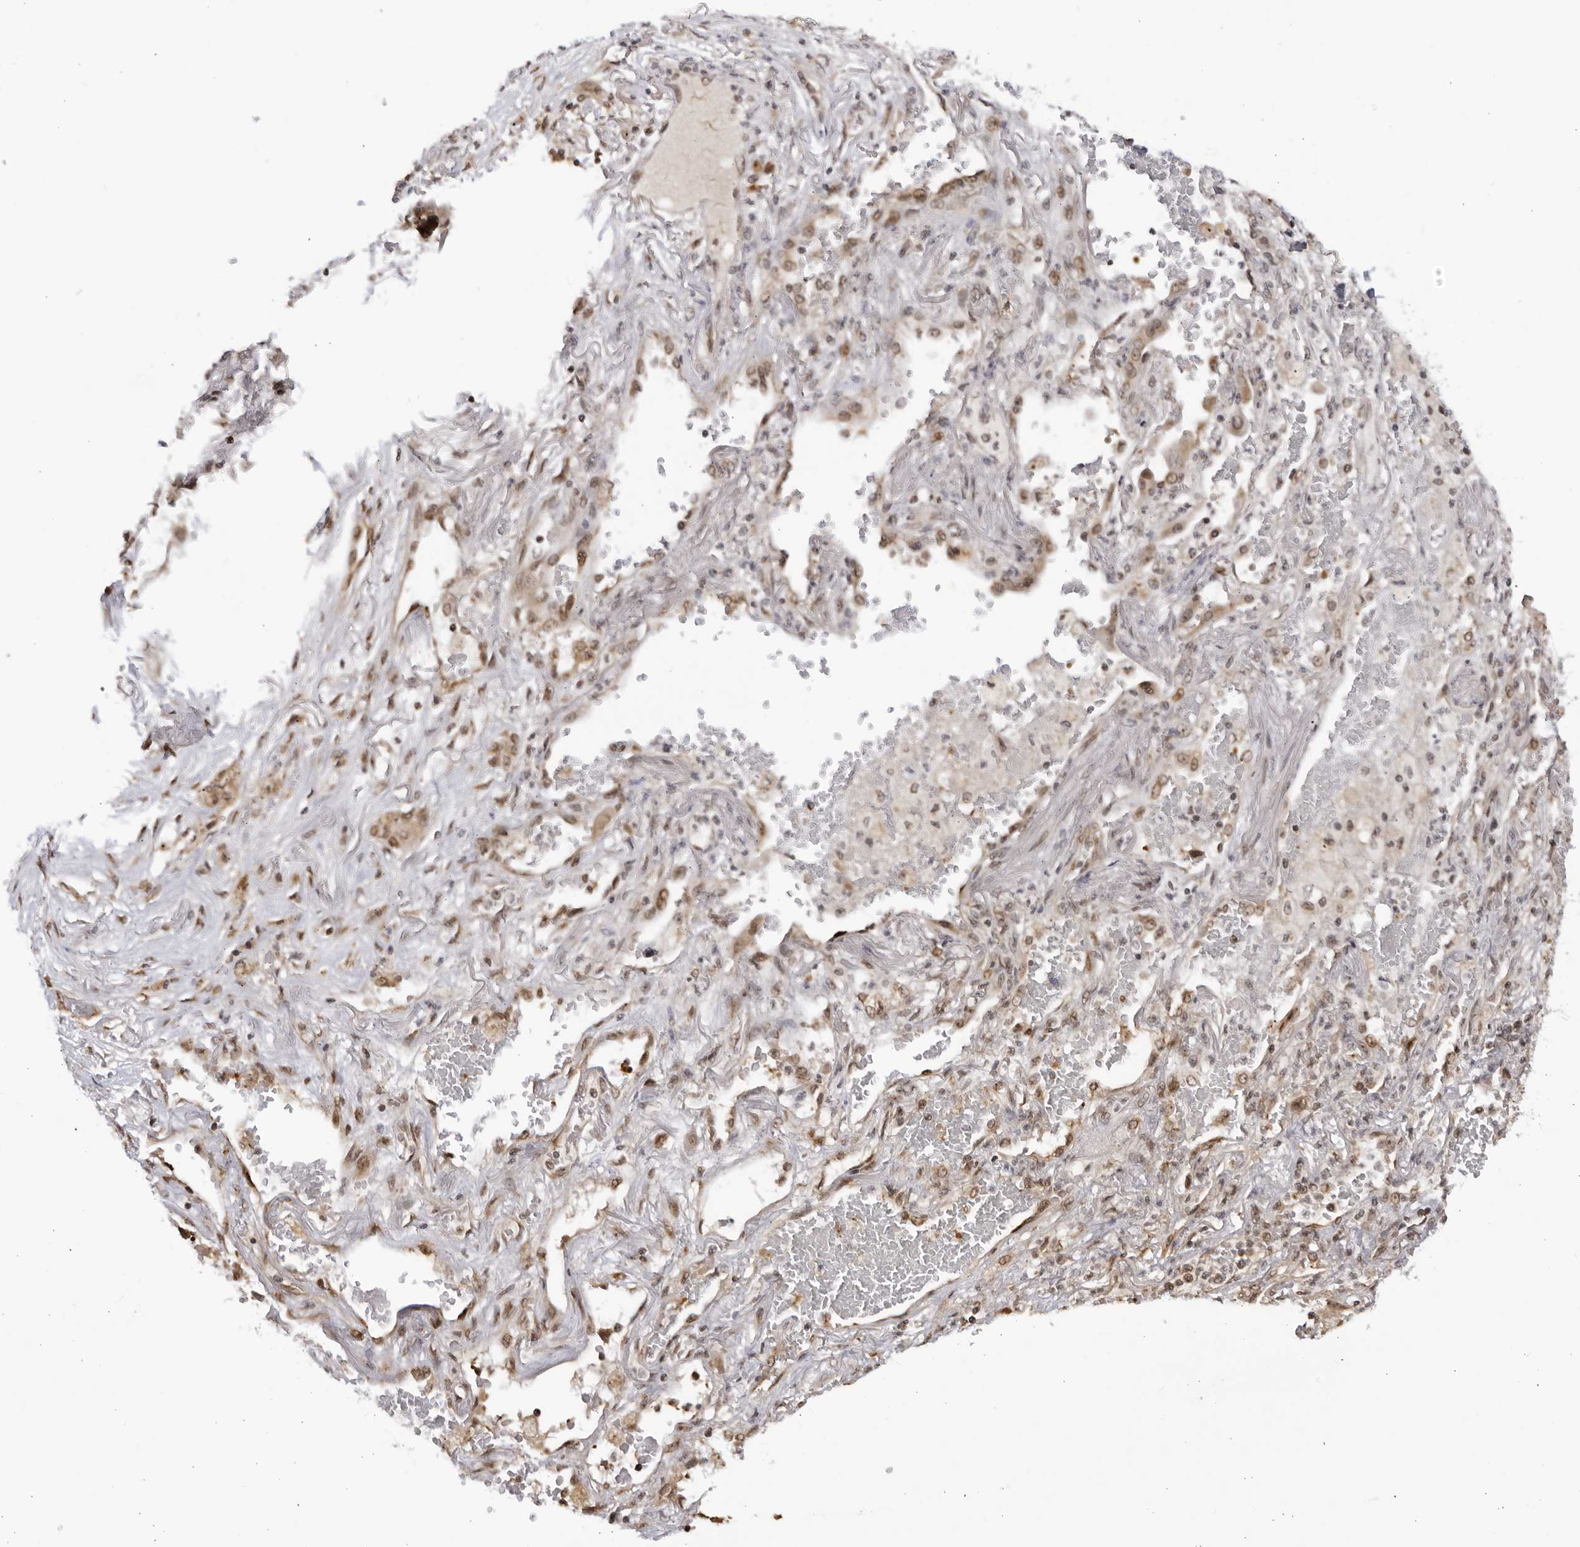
{"staining": {"intensity": "weak", "quantity": "25%-75%", "location": "cytoplasmic/membranous,nuclear"}, "tissue": "lung cancer", "cell_type": "Tumor cells", "image_type": "cancer", "snomed": [{"axis": "morphology", "description": "Squamous cell carcinoma, NOS"}, {"axis": "topography", "description": "Lung"}], "caption": "Immunohistochemistry (IHC) micrograph of lung cancer stained for a protein (brown), which demonstrates low levels of weak cytoplasmic/membranous and nuclear expression in approximately 25%-75% of tumor cells.", "gene": "RASGEF1C", "patient": {"sex": "male", "age": 61}}